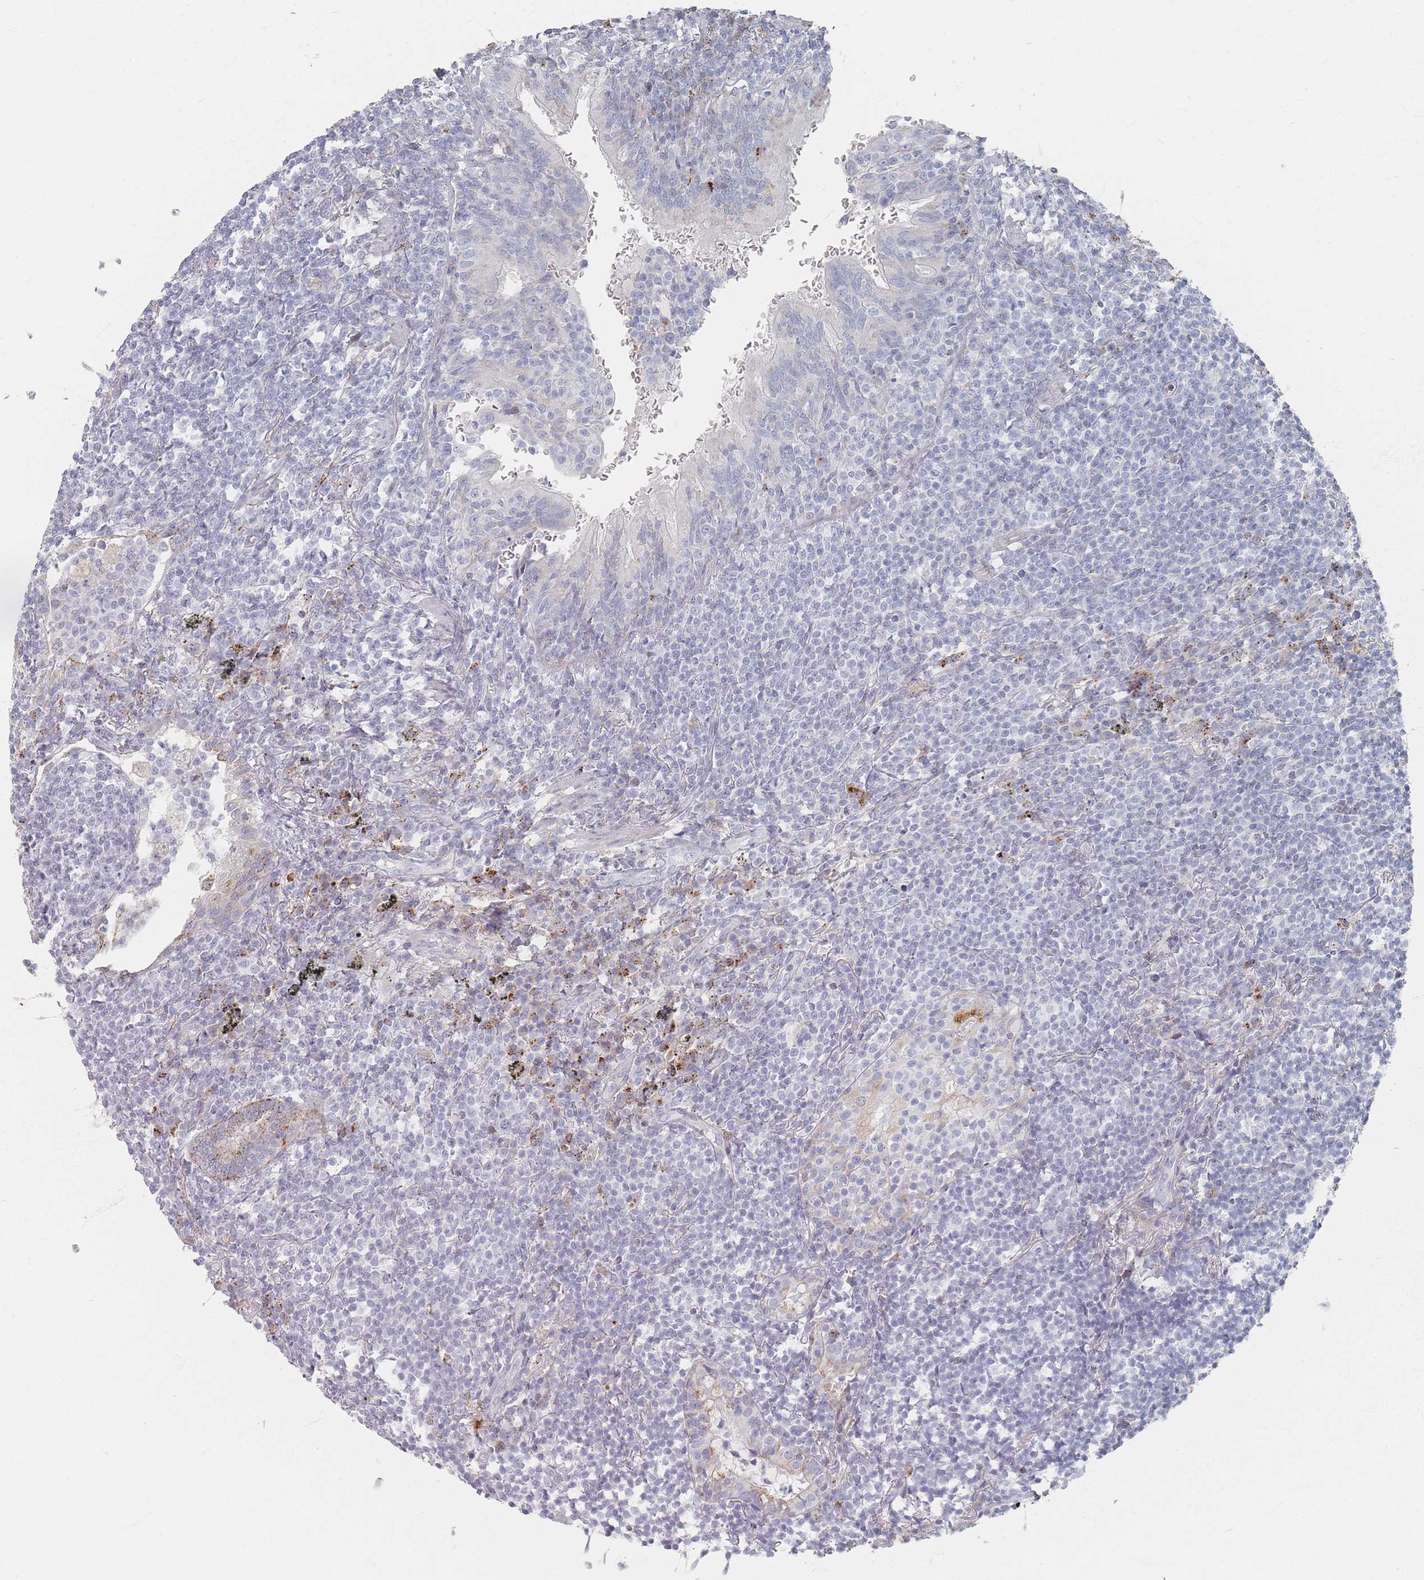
{"staining": {"intensity": "negative", "quantity": "none", "location": "none"}, "tissue": "lymphoma", "cell_type": "Tumor cells", "image_type": "cancer", "snomed": [{"axis": "morphology", "description": "Malignant lymphoma, non-Hodgkin's type, Low grade"}, {"axis": "topography", "description": "Lung"}], "caption": "Lymphoma stained for a protein using immunohistochemistry shows no staining tumor cells.", "gene": "SLC2A11", "patient": {"sex": "female", "age": 71}}